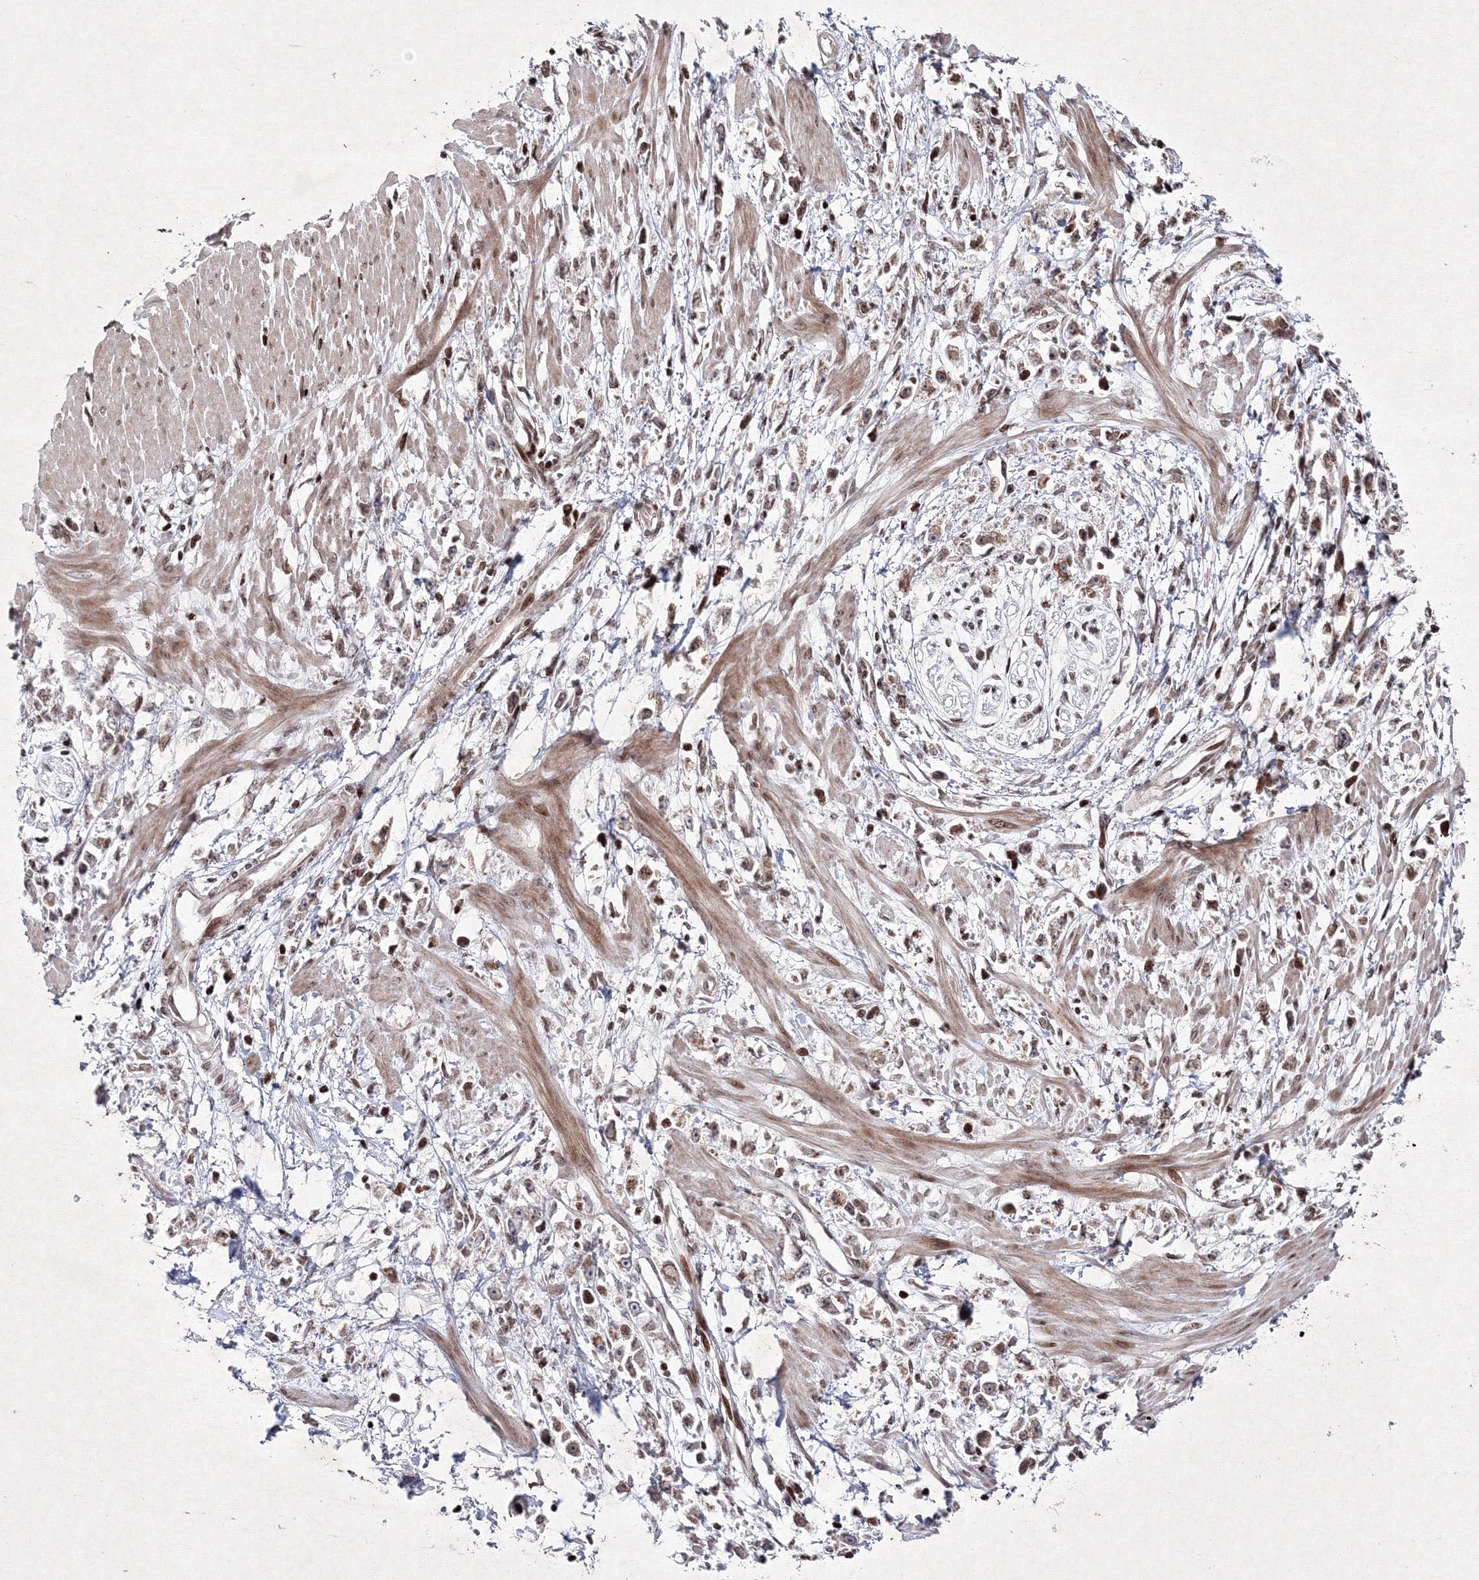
{"staining": {"intensity": "negative", "quantity": "none", "location": "none"}, "tissue": "stomach cancer", "cell_type": "Tumor cells", "image_type": "cancer", "snomed": [{"axis": "morphology", "description": "Adenocarcinoma, NOS"}, {"axis": "topography", "description": "Stomach"}], "caption": "Photomicrograph shows no protein positivity in tumor cells of stomach cancer tissue. (DAB immunohistochemistry with hematoxylin counter stain).", "gene": "SMIM29", "patient": {"sex": "female", "age": 59}}